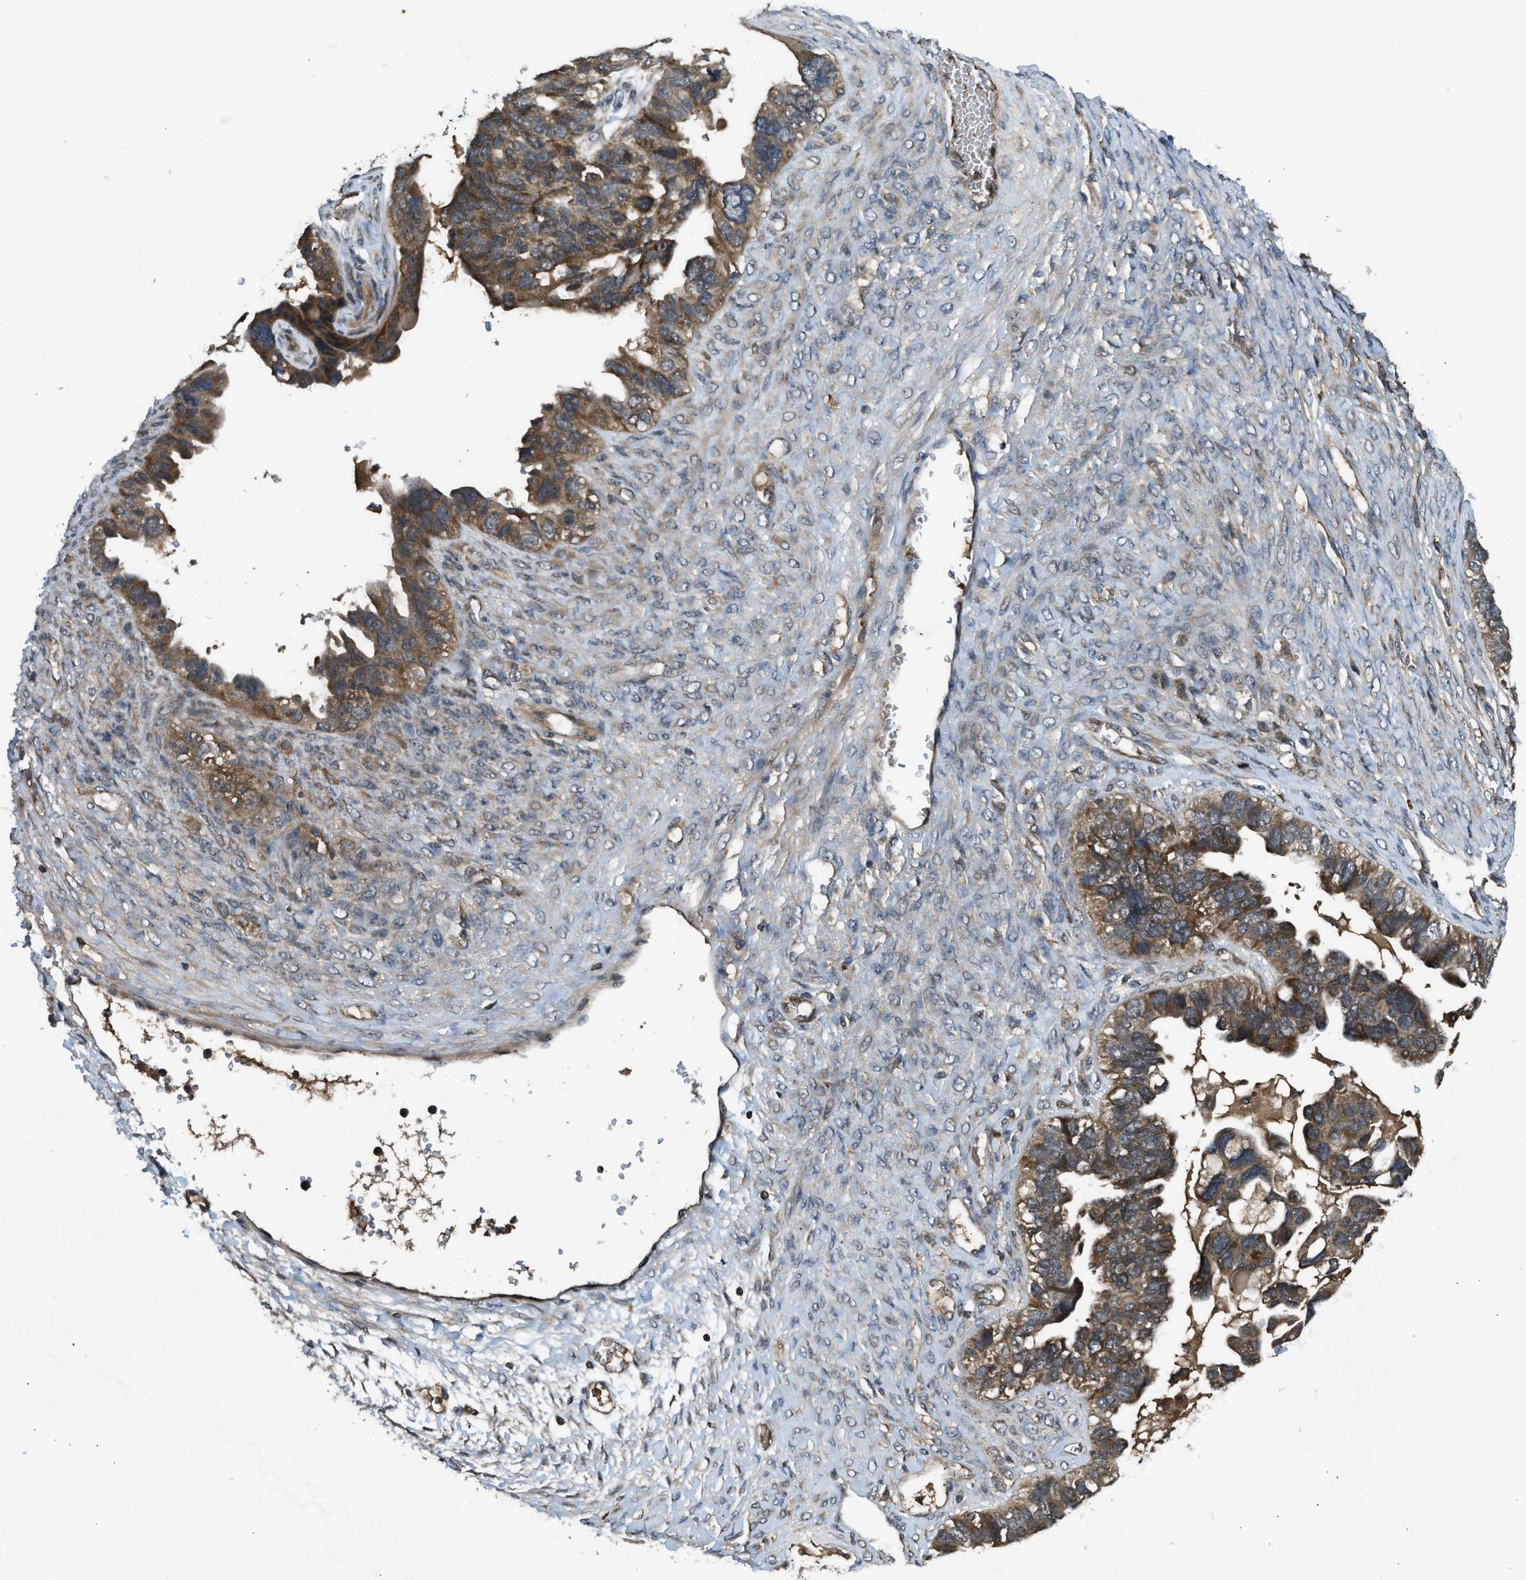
{"staining": {"intensity": "moderate", "quantity": ">75%", "location": "cytoplasmic/membranous"}, "tissue": "ovarian cancer", "cell_type": "Tumor cells", "image_type": "cancer", "snomed": [{"axis": "morphology", "description": "Cystadenocarcinoma, serous, NOS"}, {"axis": "topography", "description": "Ovary"}], "caption": "Moderate cytoplasmic/membranous protein positivity is present in about >75% of tumor cells in ovarian serous cystadenocarcinoma.", "gene": "ZNF71", "patient": {"sex": "female", "age": 79}}